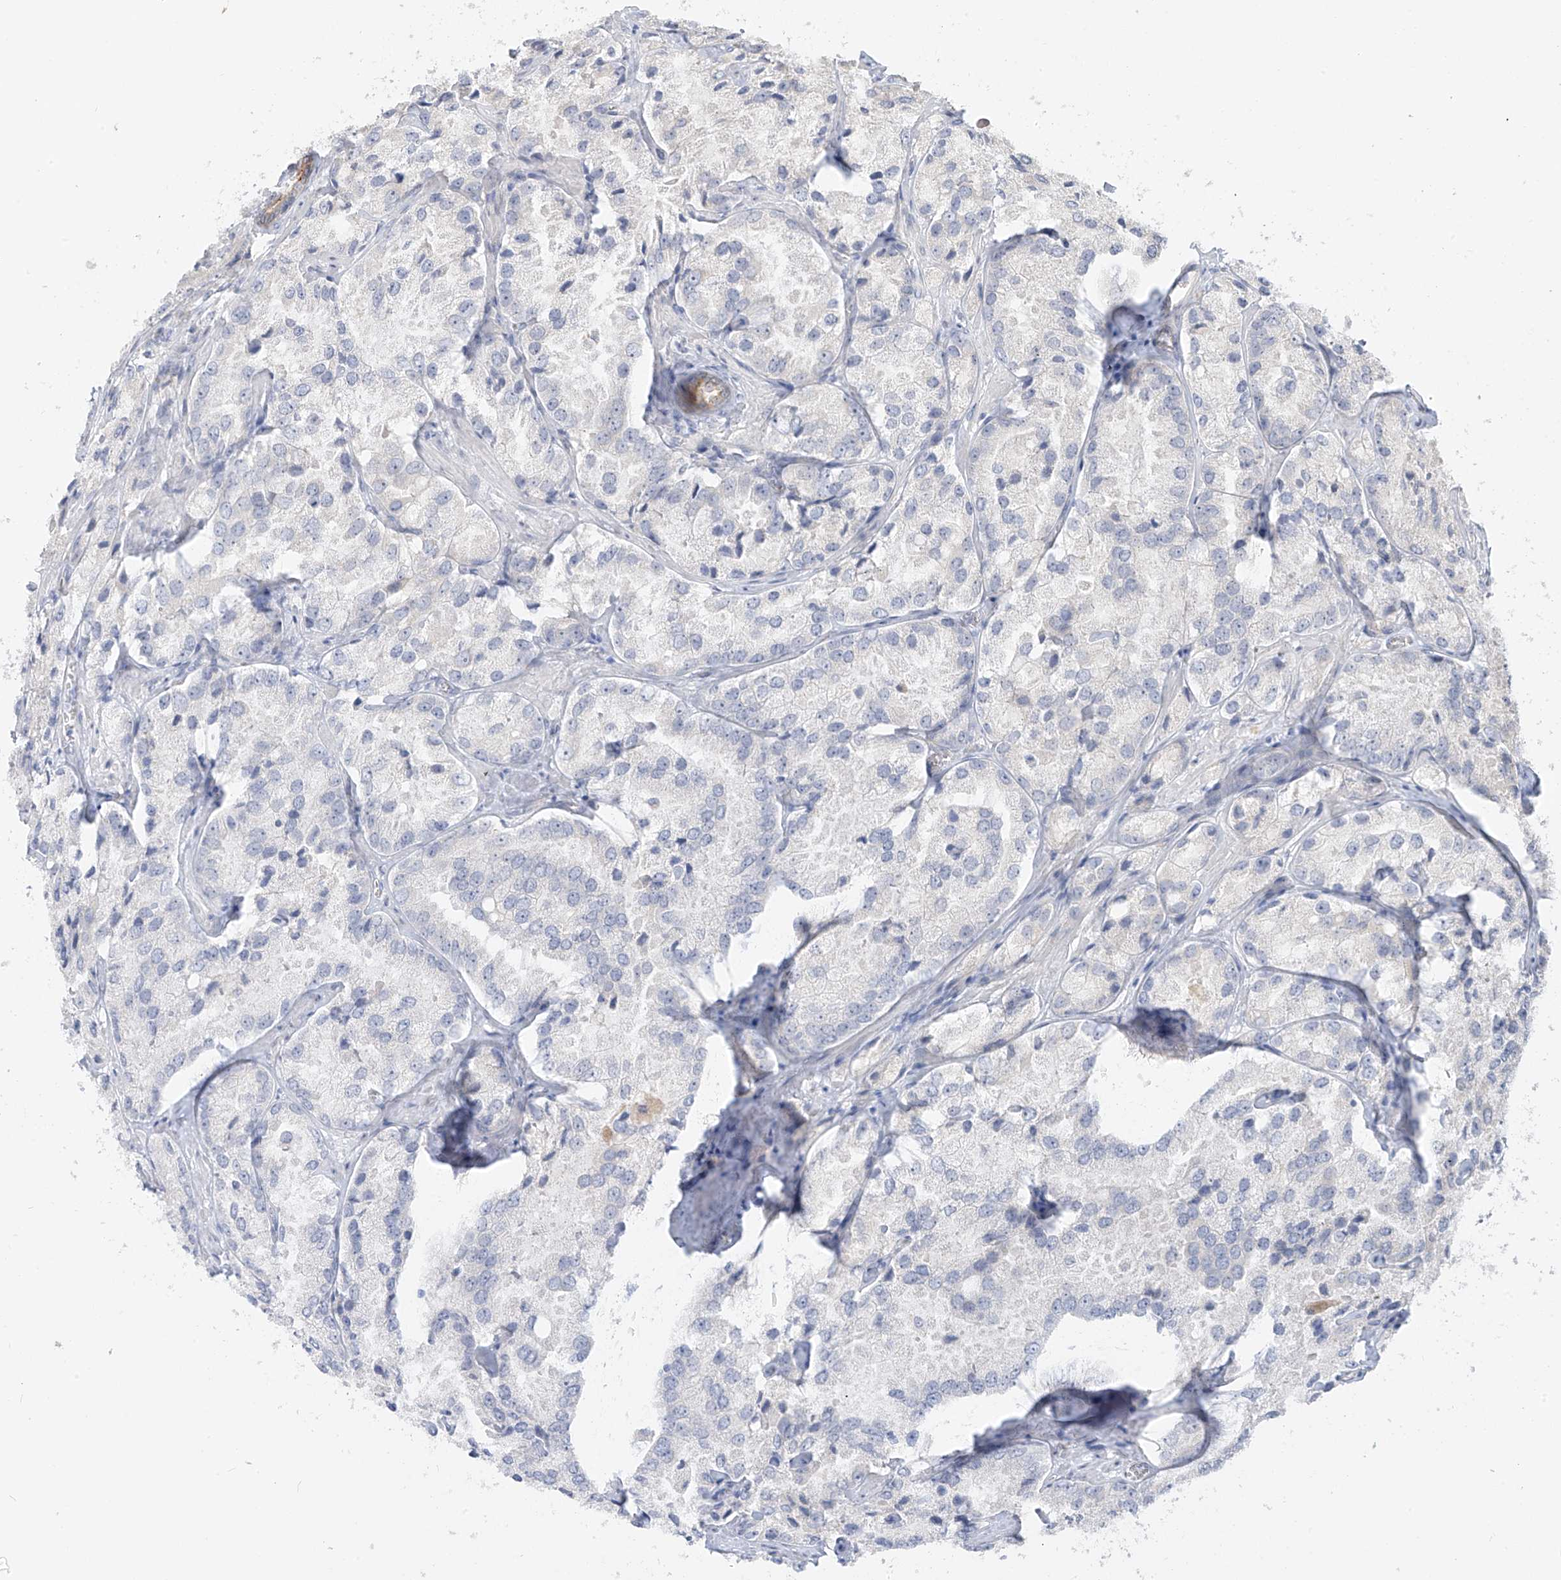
{"staining": {"intensity": "negative", "quantity": "none", "location": "none"}, "tissue": "prostate cancer", "cell_type": "Tumor cells", "image_type": "cancer", "snomed": [{"axis": "morphology", "description": "Adenocarcinoma, High grade"}, {"axis": "topography", "description": "Prostate"}], "caption": "Human adenocarcinoma (high-grade) (prostate) stained for a protein using immunohistochemistry (IHC) exhibits no positivity in tumor cells.", "gene": "DCDC2", "patient": {"sex": "male", "age": 66}}